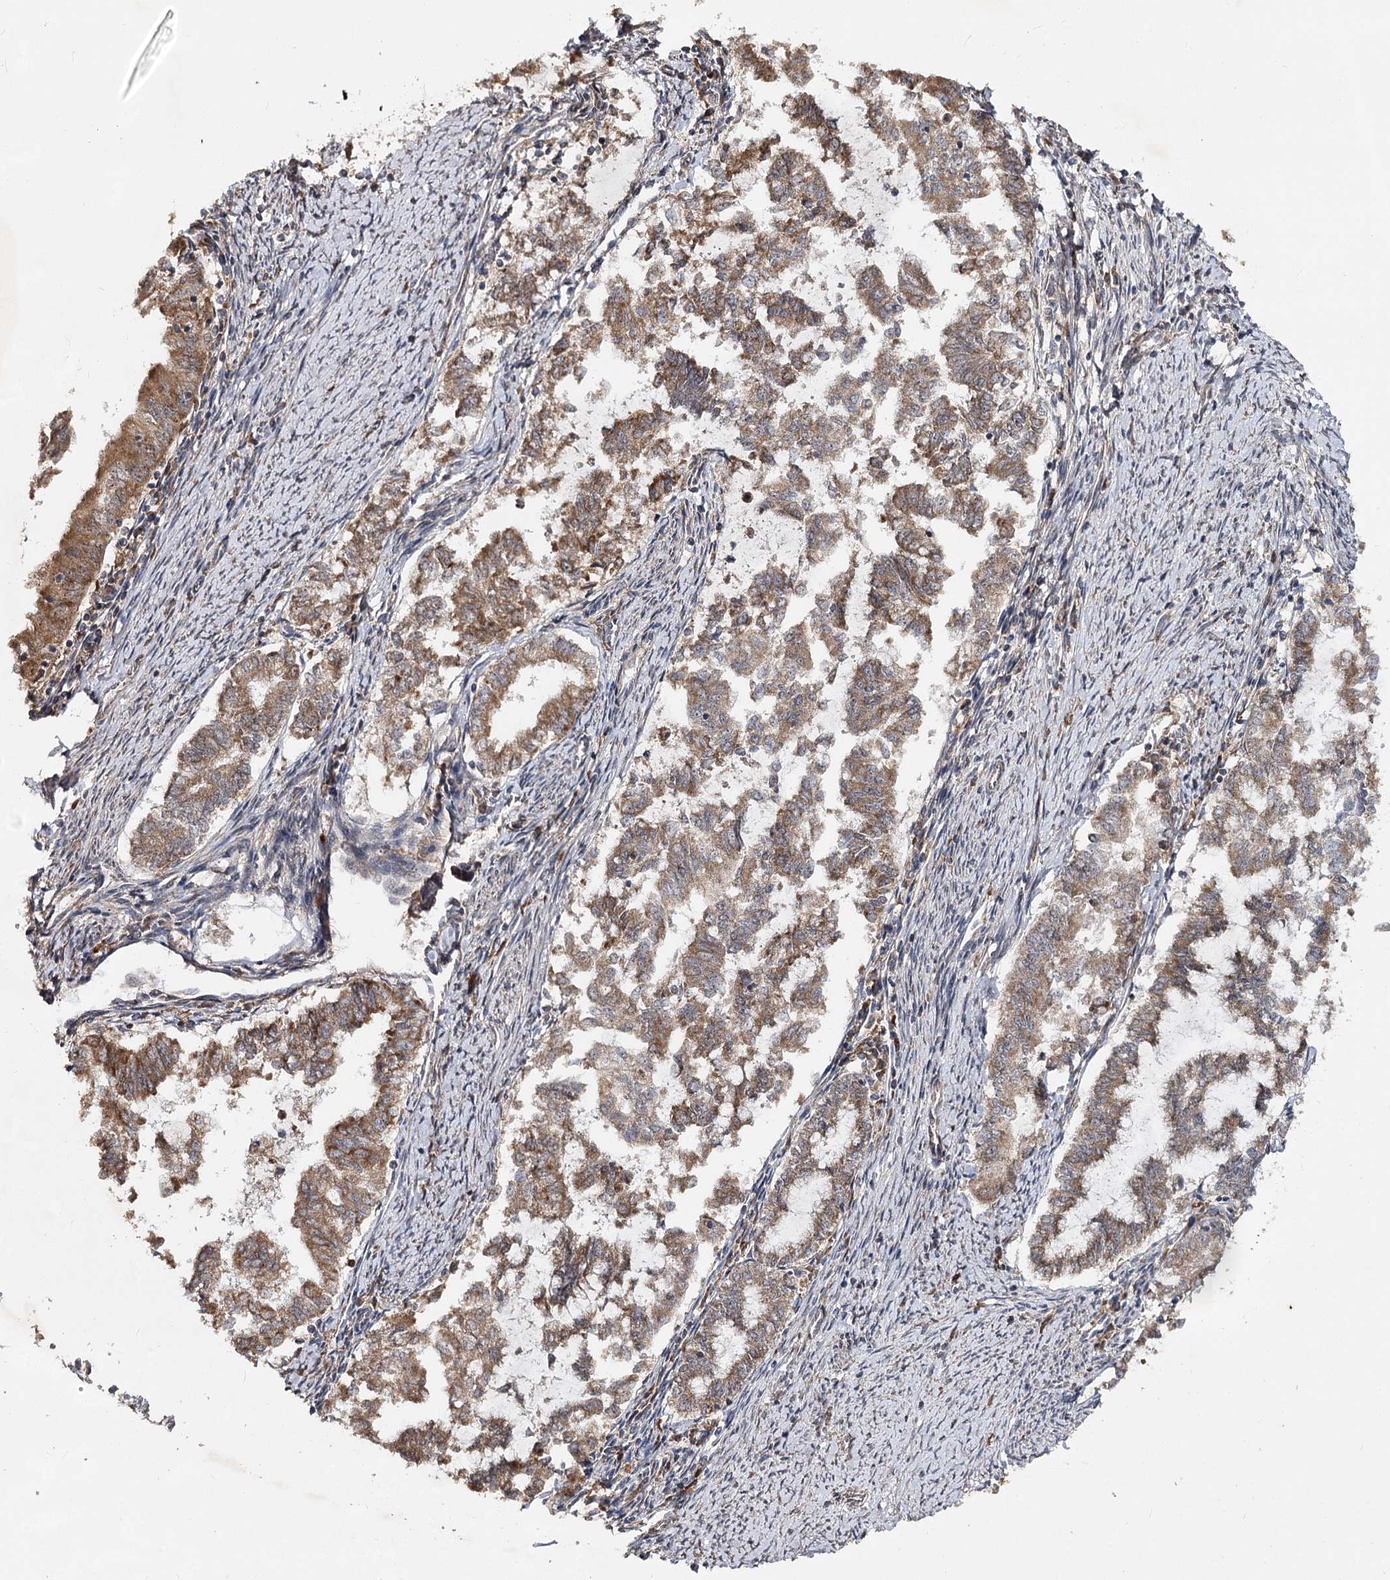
{"staining": {"intensity": "moderate", "quantity": ">75%", "location": "cytoplasmic/membranous"}, "tissue": "endometrial cancer", "cell_type": "Tumor cells", "image_type": "cancer", "snomed": [{"axis": "morphology", "description": "Adenocarcinoma, NOS"}, {"axis": "topography", "description": "Endometrium"}], "caption": "Moderate cytoplasmic/membranous protein staining is identified in approximately >75% of tumor cells in endometrial adenocarcinoma.", "gene": "MINDY3", "patient": {"sex": "female", "age": 79}}